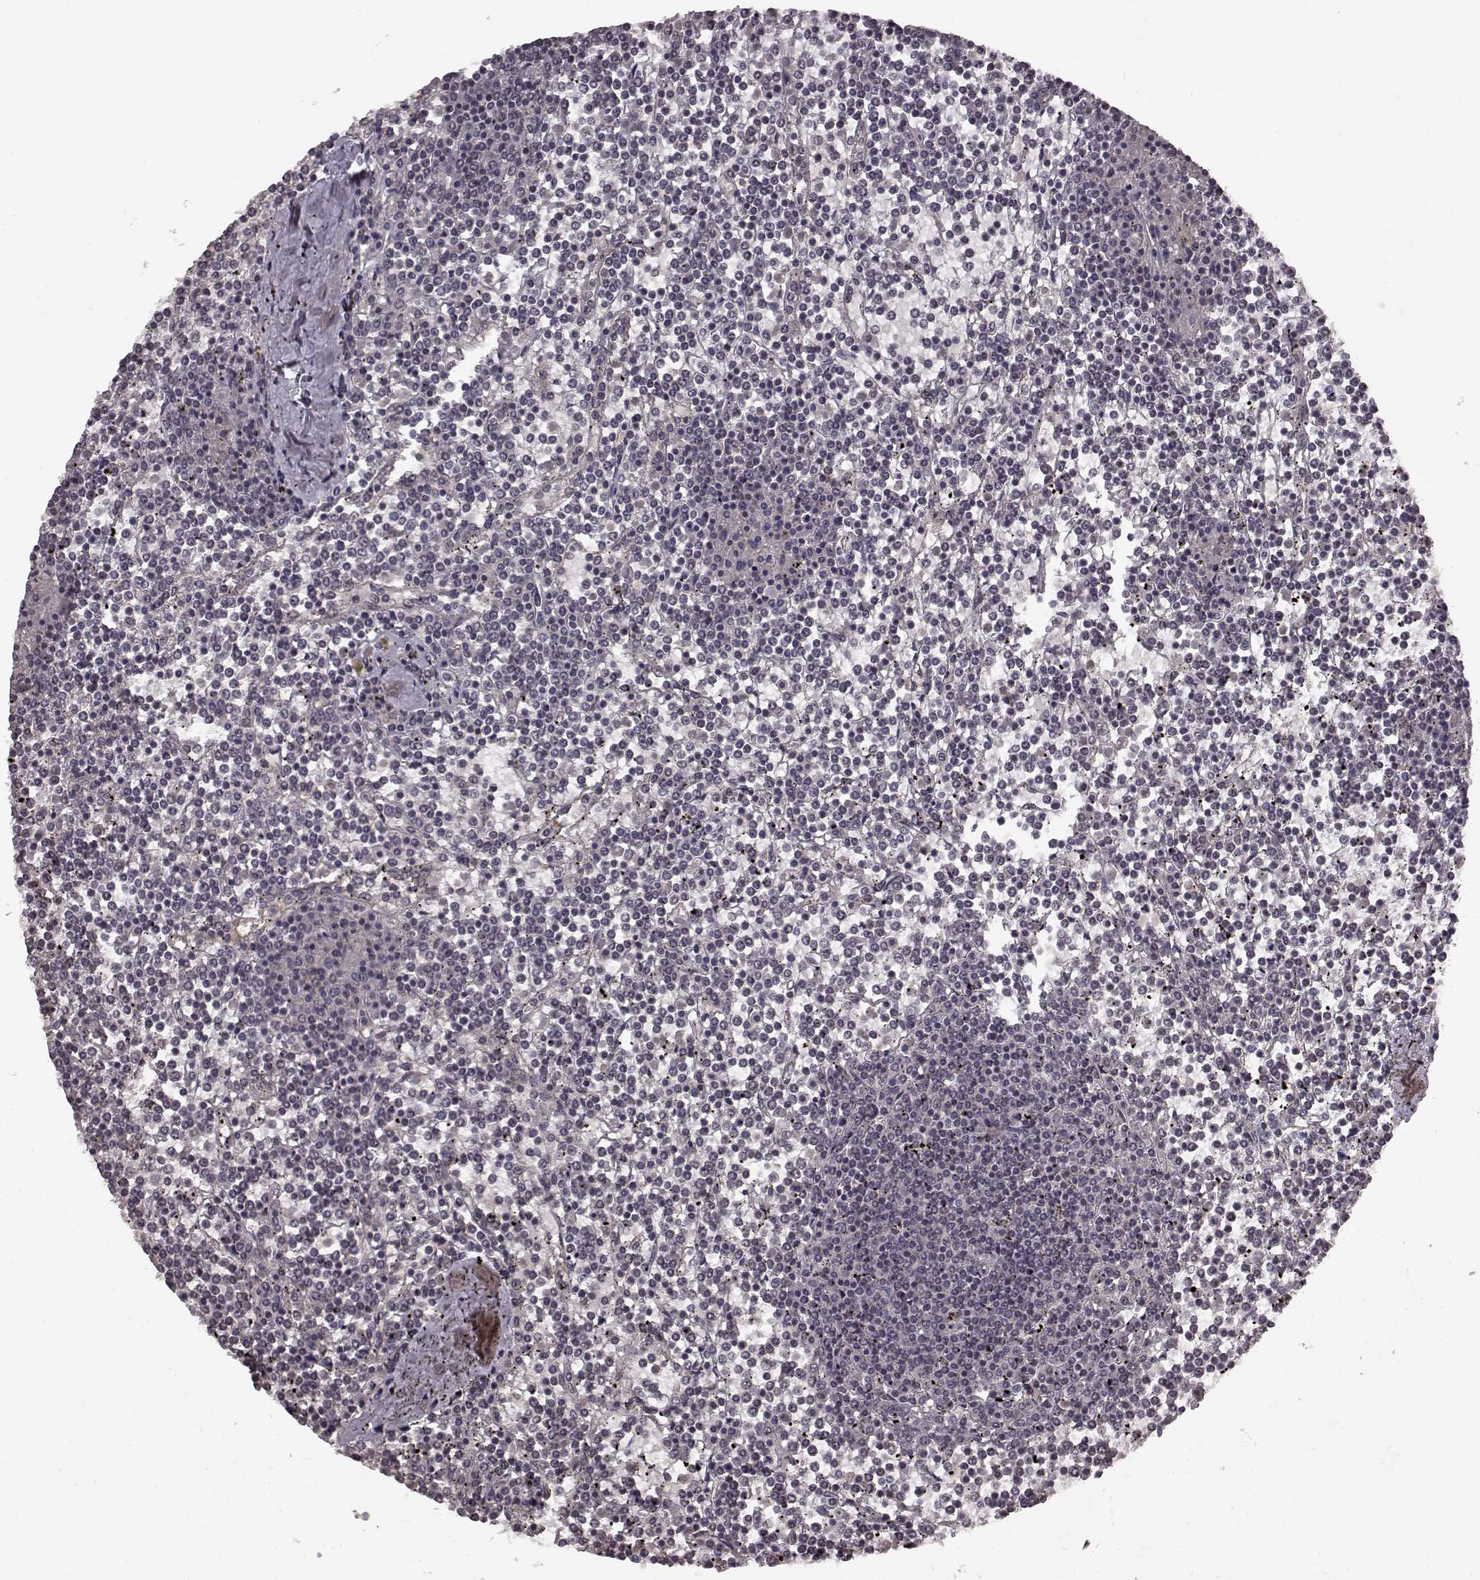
{"staining": {"intensity": "negative", "quantity": "none", "location": "none"}, "tissue": "lymphoma", "cell_type": "Tumor cells", "image_type": "cancer", "snomed": [{"axis": "morphology", "description": "Malignant lymphoma, non-Hodgkin's type, Low grade"}, {"axis": "topography", "description": "Spleen"}], "caption": "Malignant lymphoma, non-Hodgkin's type (low-grade) was stained to show a protein in brown. There is no significant staining in tumor cells. The staining was performed using DAB to visualize the protein expression in brown, while the nuclei were stained in blue with hematoxylin (Magnification: 20x).", "gene": "NTRK2", "patient": {"sex": "female", "age": 19}}